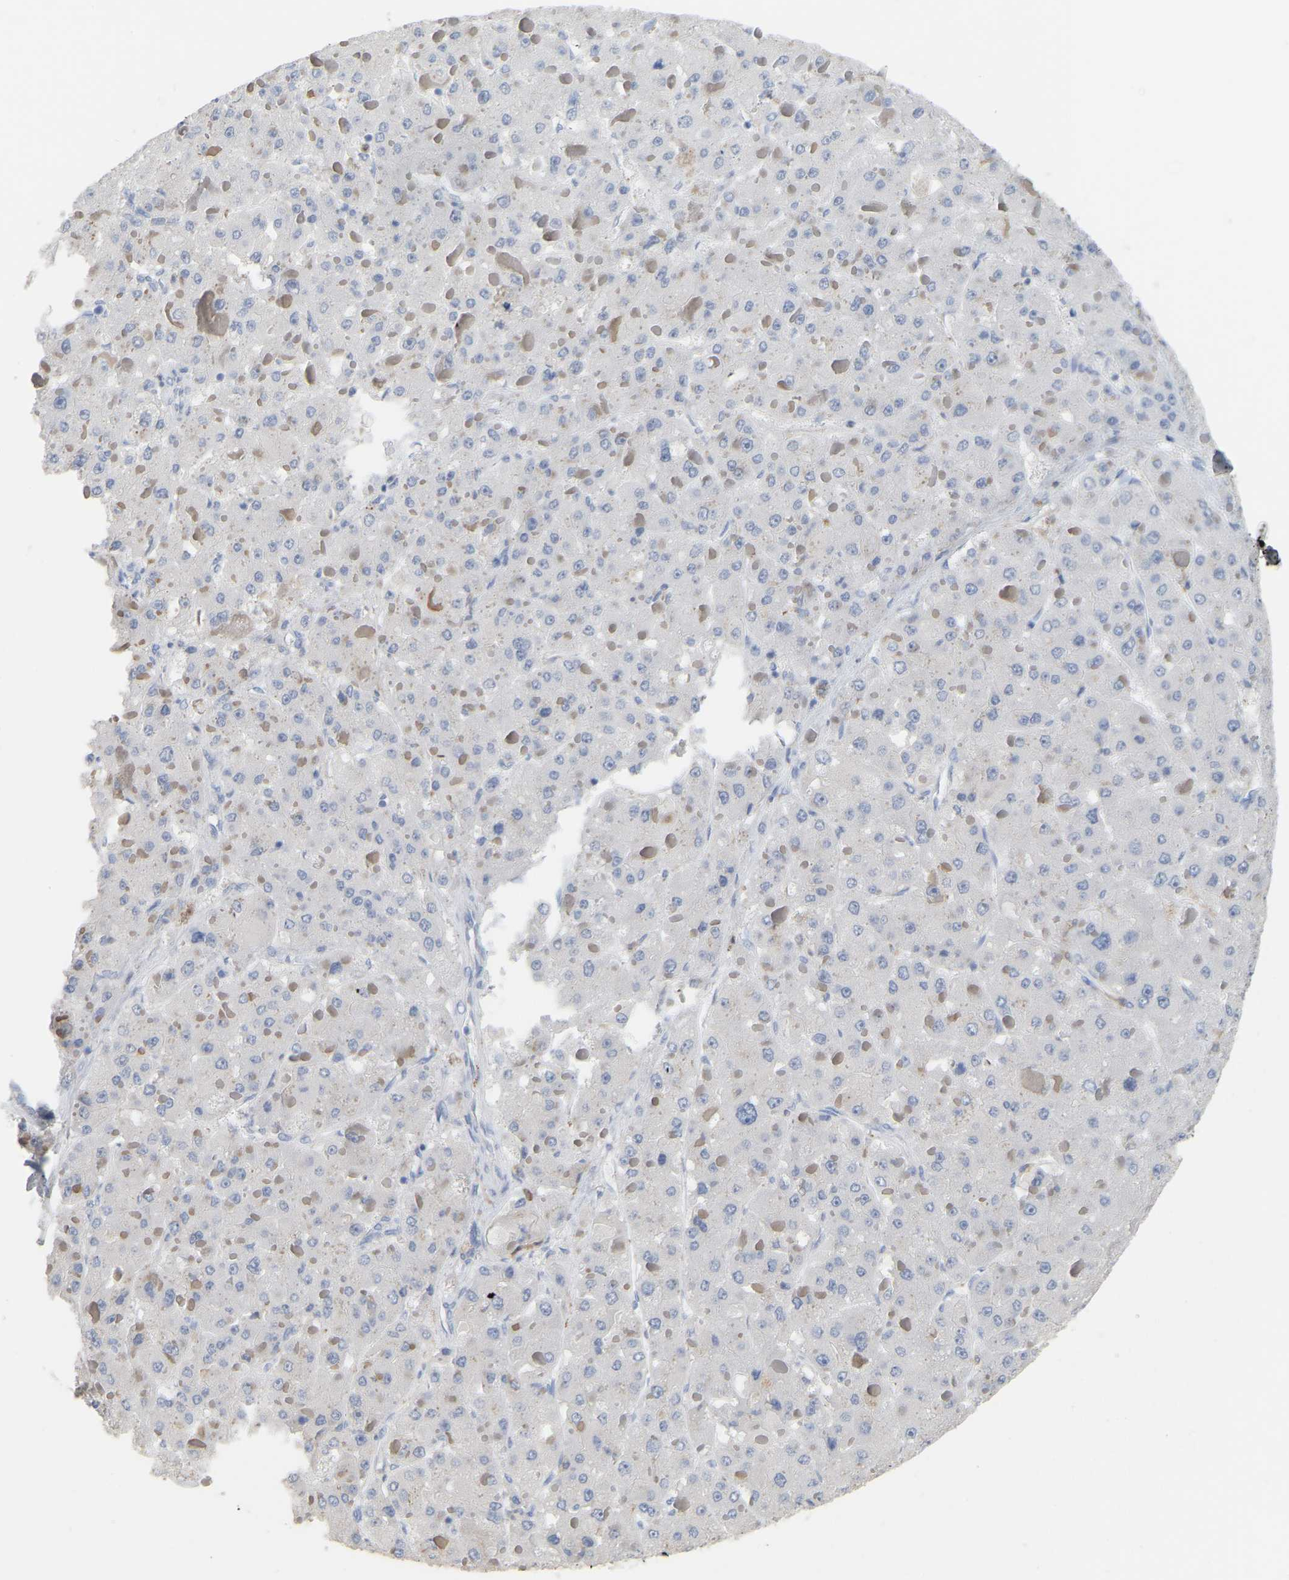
{"staining": {"intensity": "negative", "quantity": "none", "location": "none"}, "tissue": "liver cancer", "cell_type": "Tumor cells", "image_type": "cancer", "snomed": [{"axis": "morphology", "description": "Carcinoma, Hepatocellular, NOS"}, {"axis": "topography", "description": "Liver"}], "caption": "A micrograph of human liver cancer (hepatocellular carcinoma) is negative for staining in tumor cells.", "gene": "PTGS1", "patient": {"sex": "female", "age": 73}}